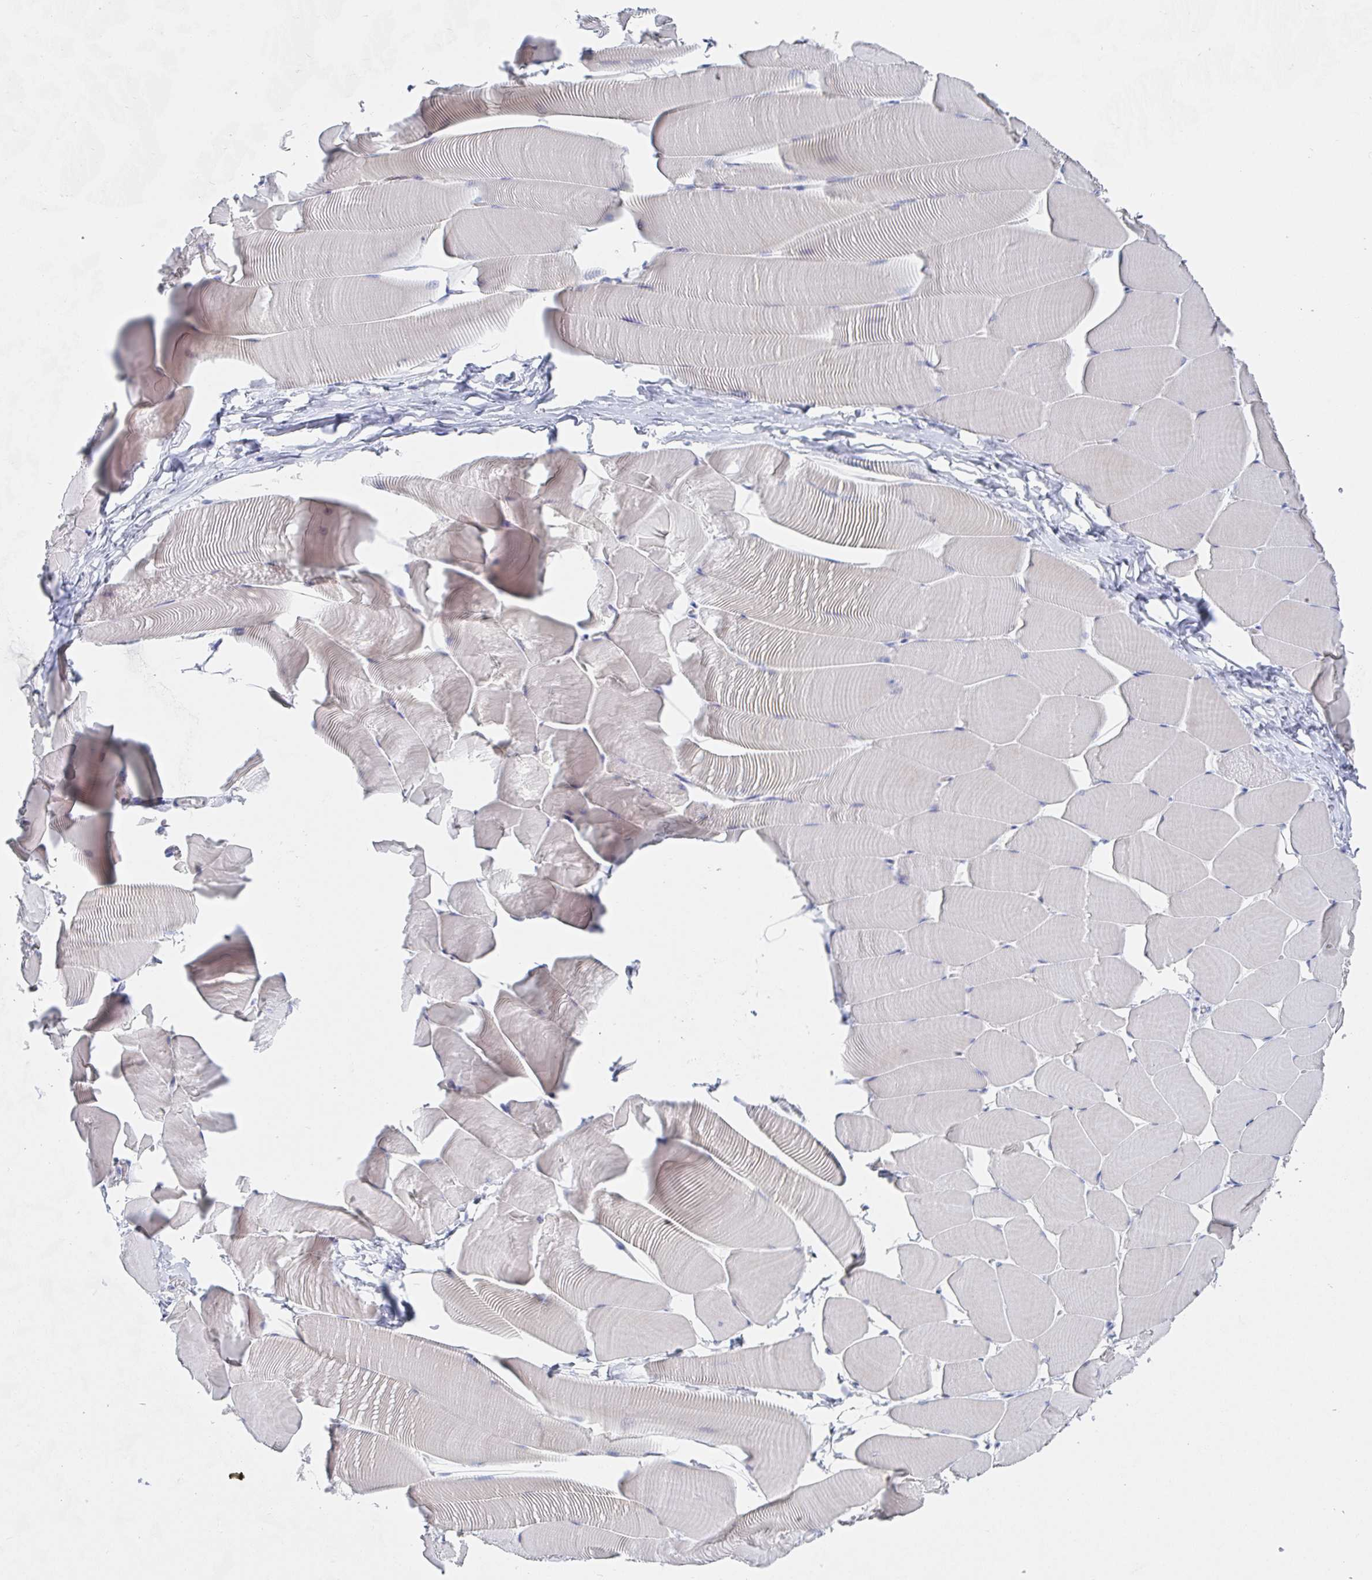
{"staining": {"intensity": "negative", "quantity": "none", "location": "none"}, "tissue": "skeletal muscle", "cell_type": "Myocytes", "image_type": "normal", "snomed": [{"axis": "morphology", "description": "Normal tissue, NOS"}, {"axis": "topography", "description": "Skeletal muscle"}], "caption": "A micrograph of skeletal muscle stained for a protein reveals no brown staining in myocytes.", "gene": "ZNF100", "patient": {"sex": "male", "age": 25}}